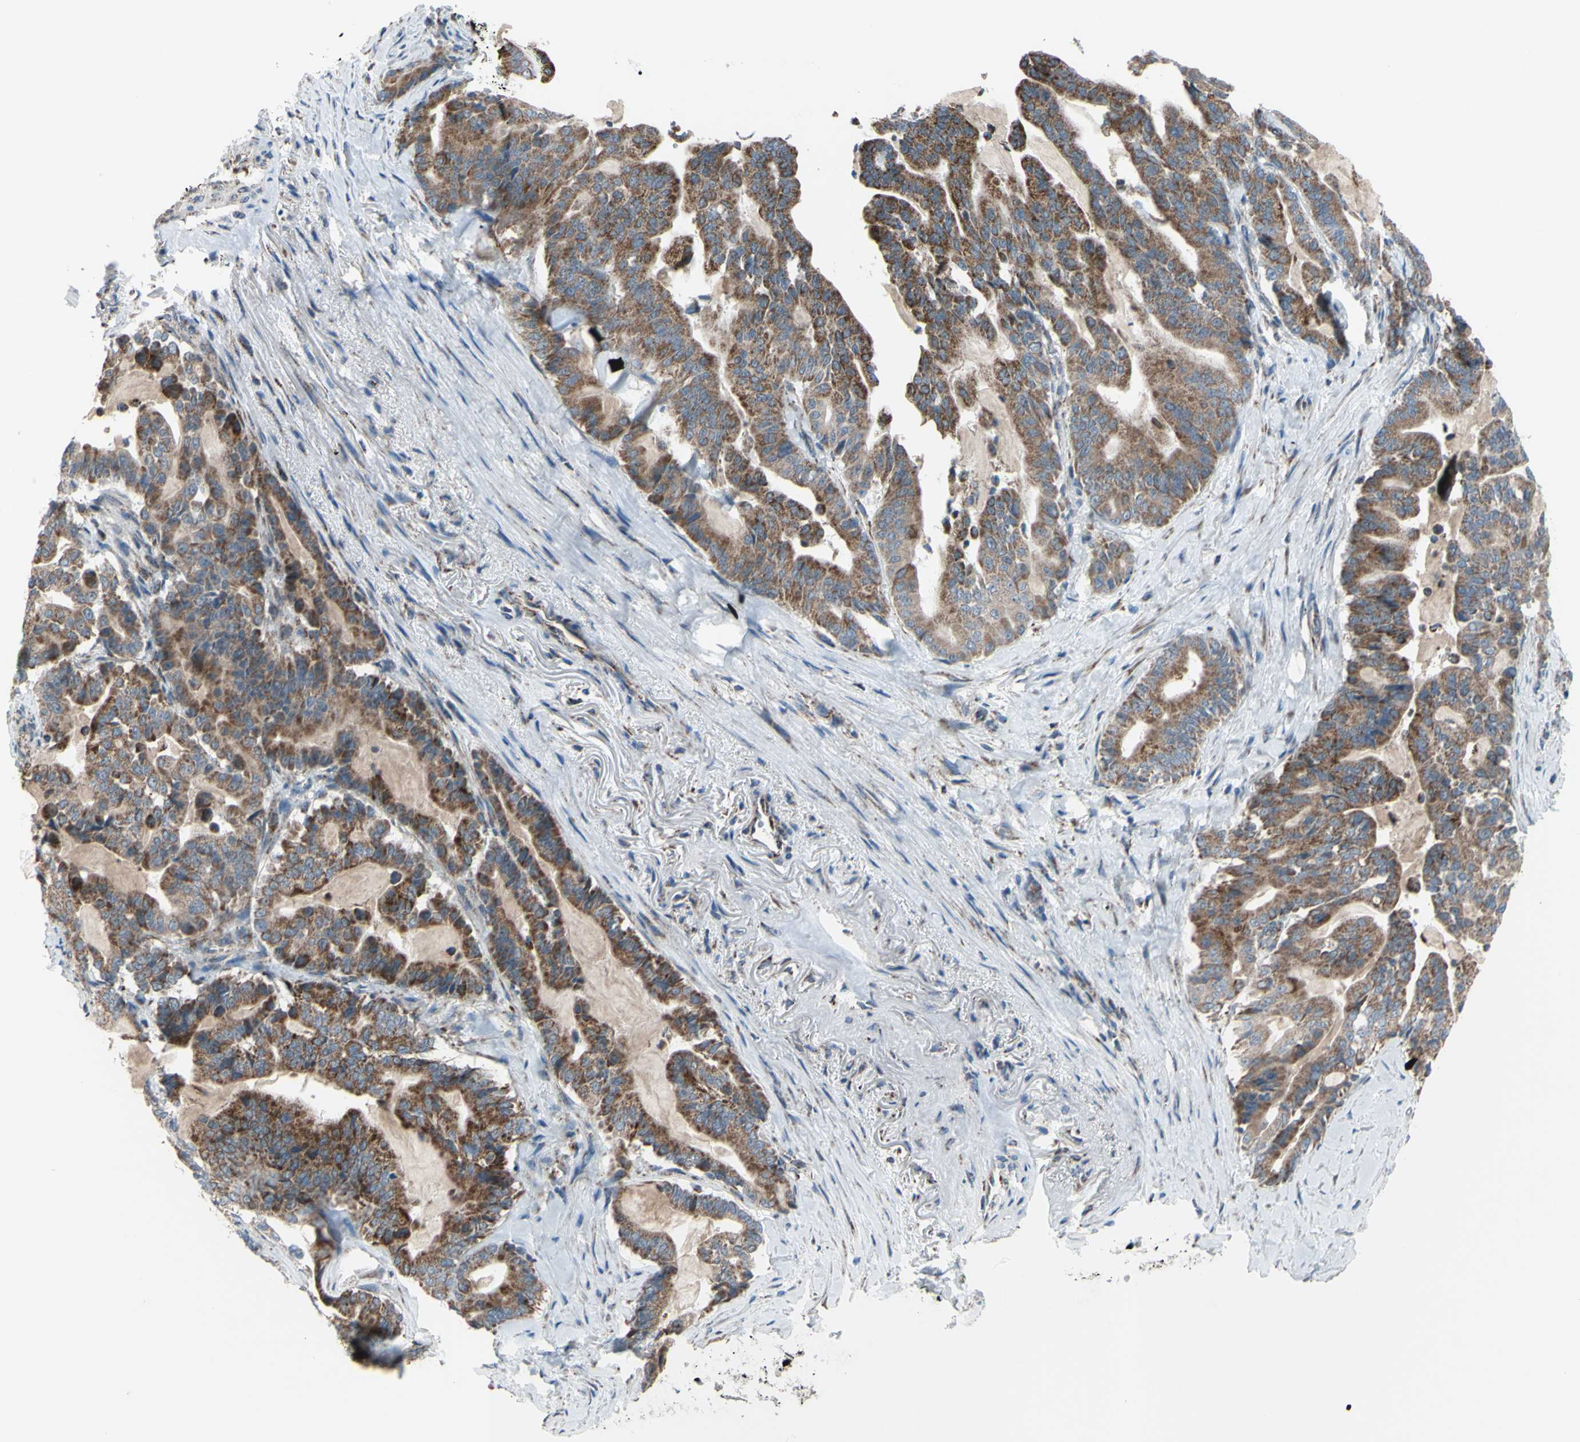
{"staining": {"intensity": "moderate", "quantity": ">75%", "location": "cytoplasmic/membranous"}, "tissue": "pancreatic cancer", "cell_type": "Tumor cells", "image_type": "cancer", "snomed": [{"axis": "morphology", "description": "Adenocarcinoma, NOS"}, {"axis": "topography", "description": "Pancreas"}], "caption": "Pancreatic adenocarcinoma tissue reveals moderate cytoplasmic/membranous expression in about >75% of tumor cells, visualized by immunohistochemistry.", "gene": "GLT8D1", "patient": {"sex": "male", "age": 63}}